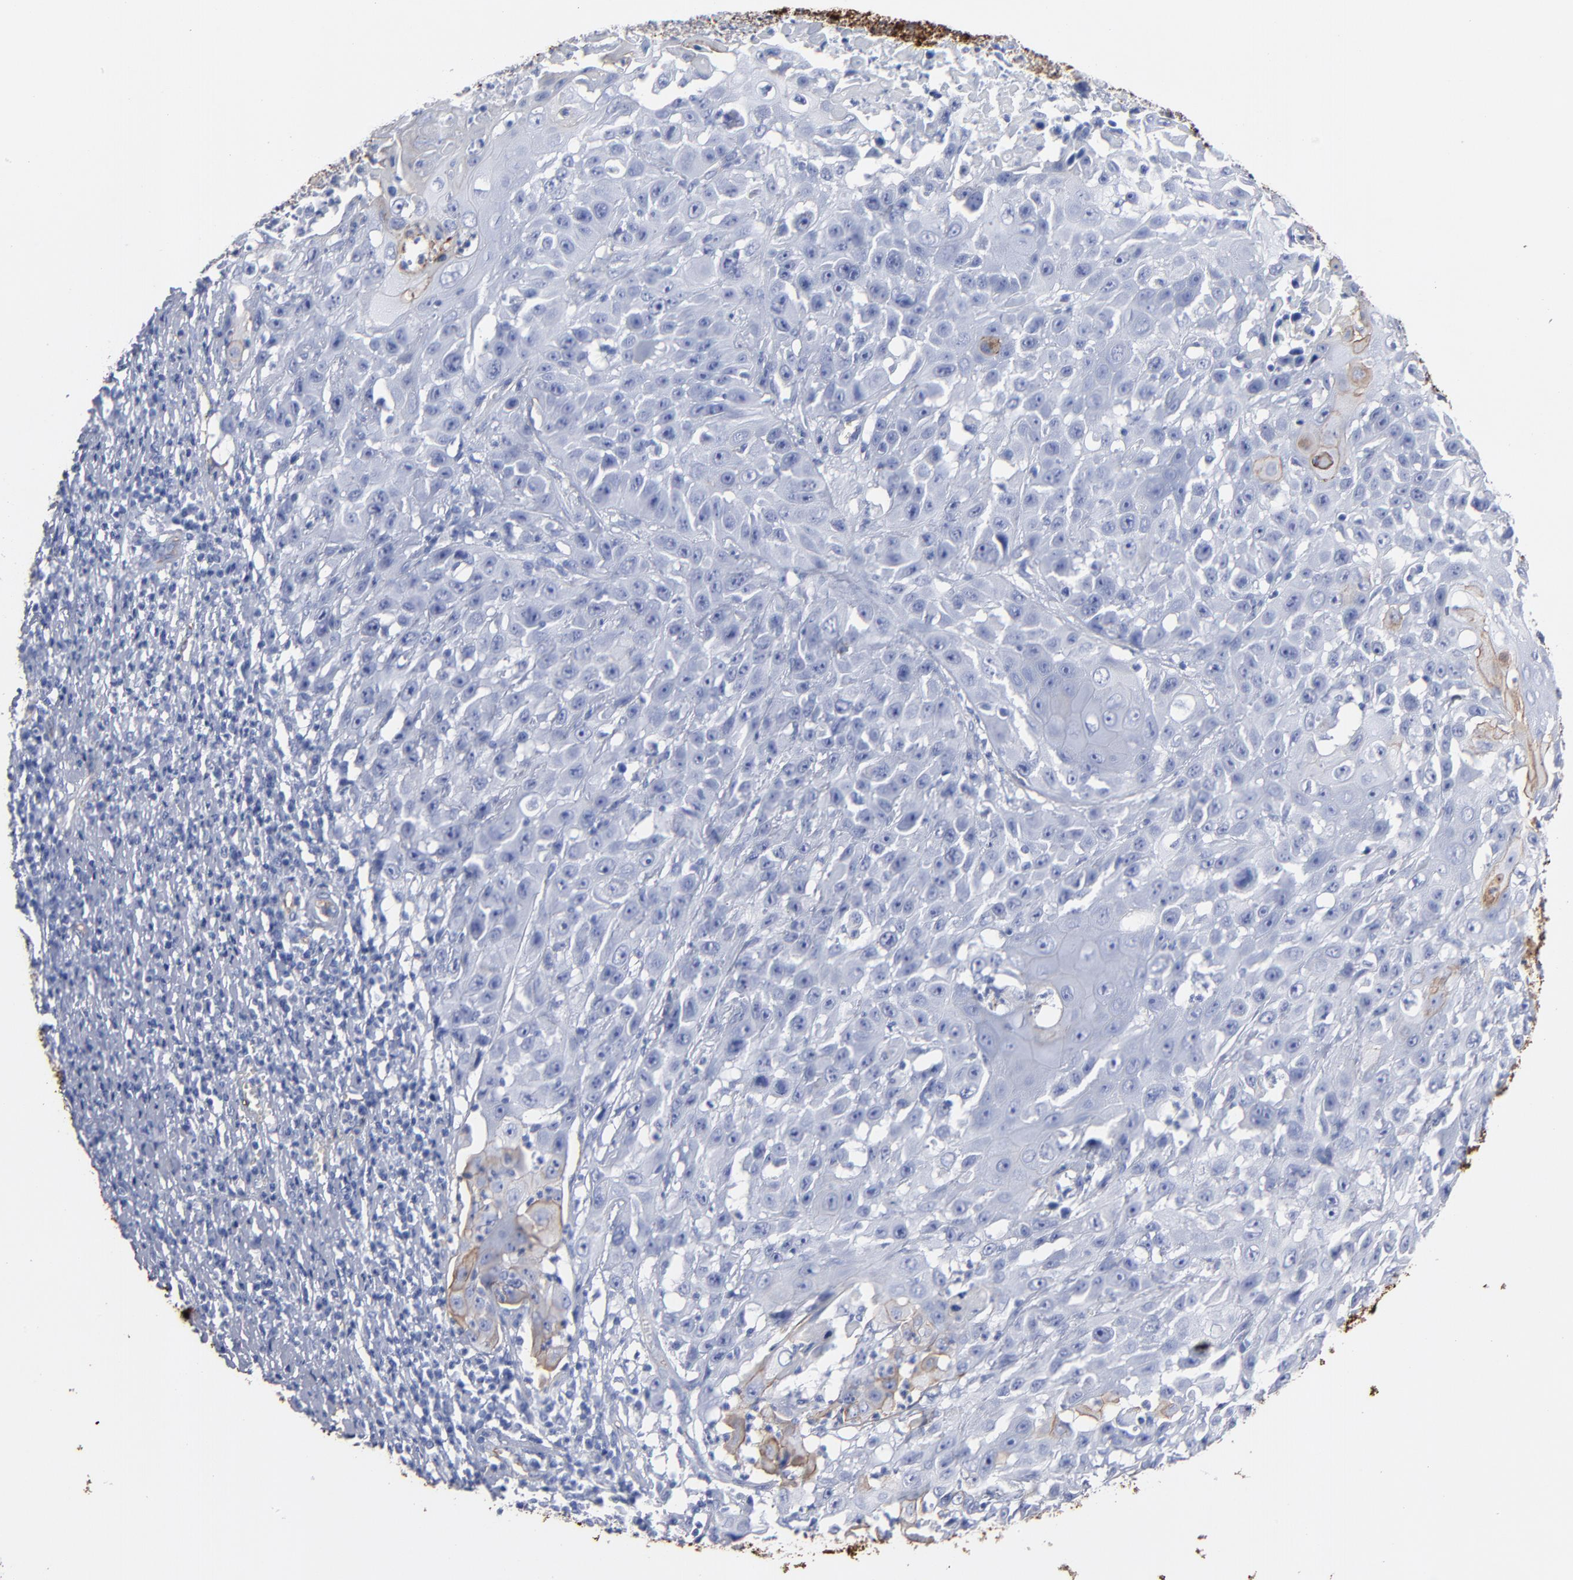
{"staining": {"intensity": "weak", "quantity": "<25%", "location": "cytoplasmic/membranous"}, "tissue": "cervical cancer", "cell_type": "Tumor cells", "image_type": "cancer", "snomed": [{"axis": "morphology", "description": "Squamous cell carcinoma, NOS"}, {"axis": "topography", "description": "Cervix"}], "caption": "The micrograph exhibits no staining of tumor cells in cervical squamous cell carcinoma. (DAB (3,3'-diaminobenzidine) IHC visualized using brightfield microscopy, high magnification).", "gene": "TM4SF1", "patient": {"sex": "female", "age": 39}}